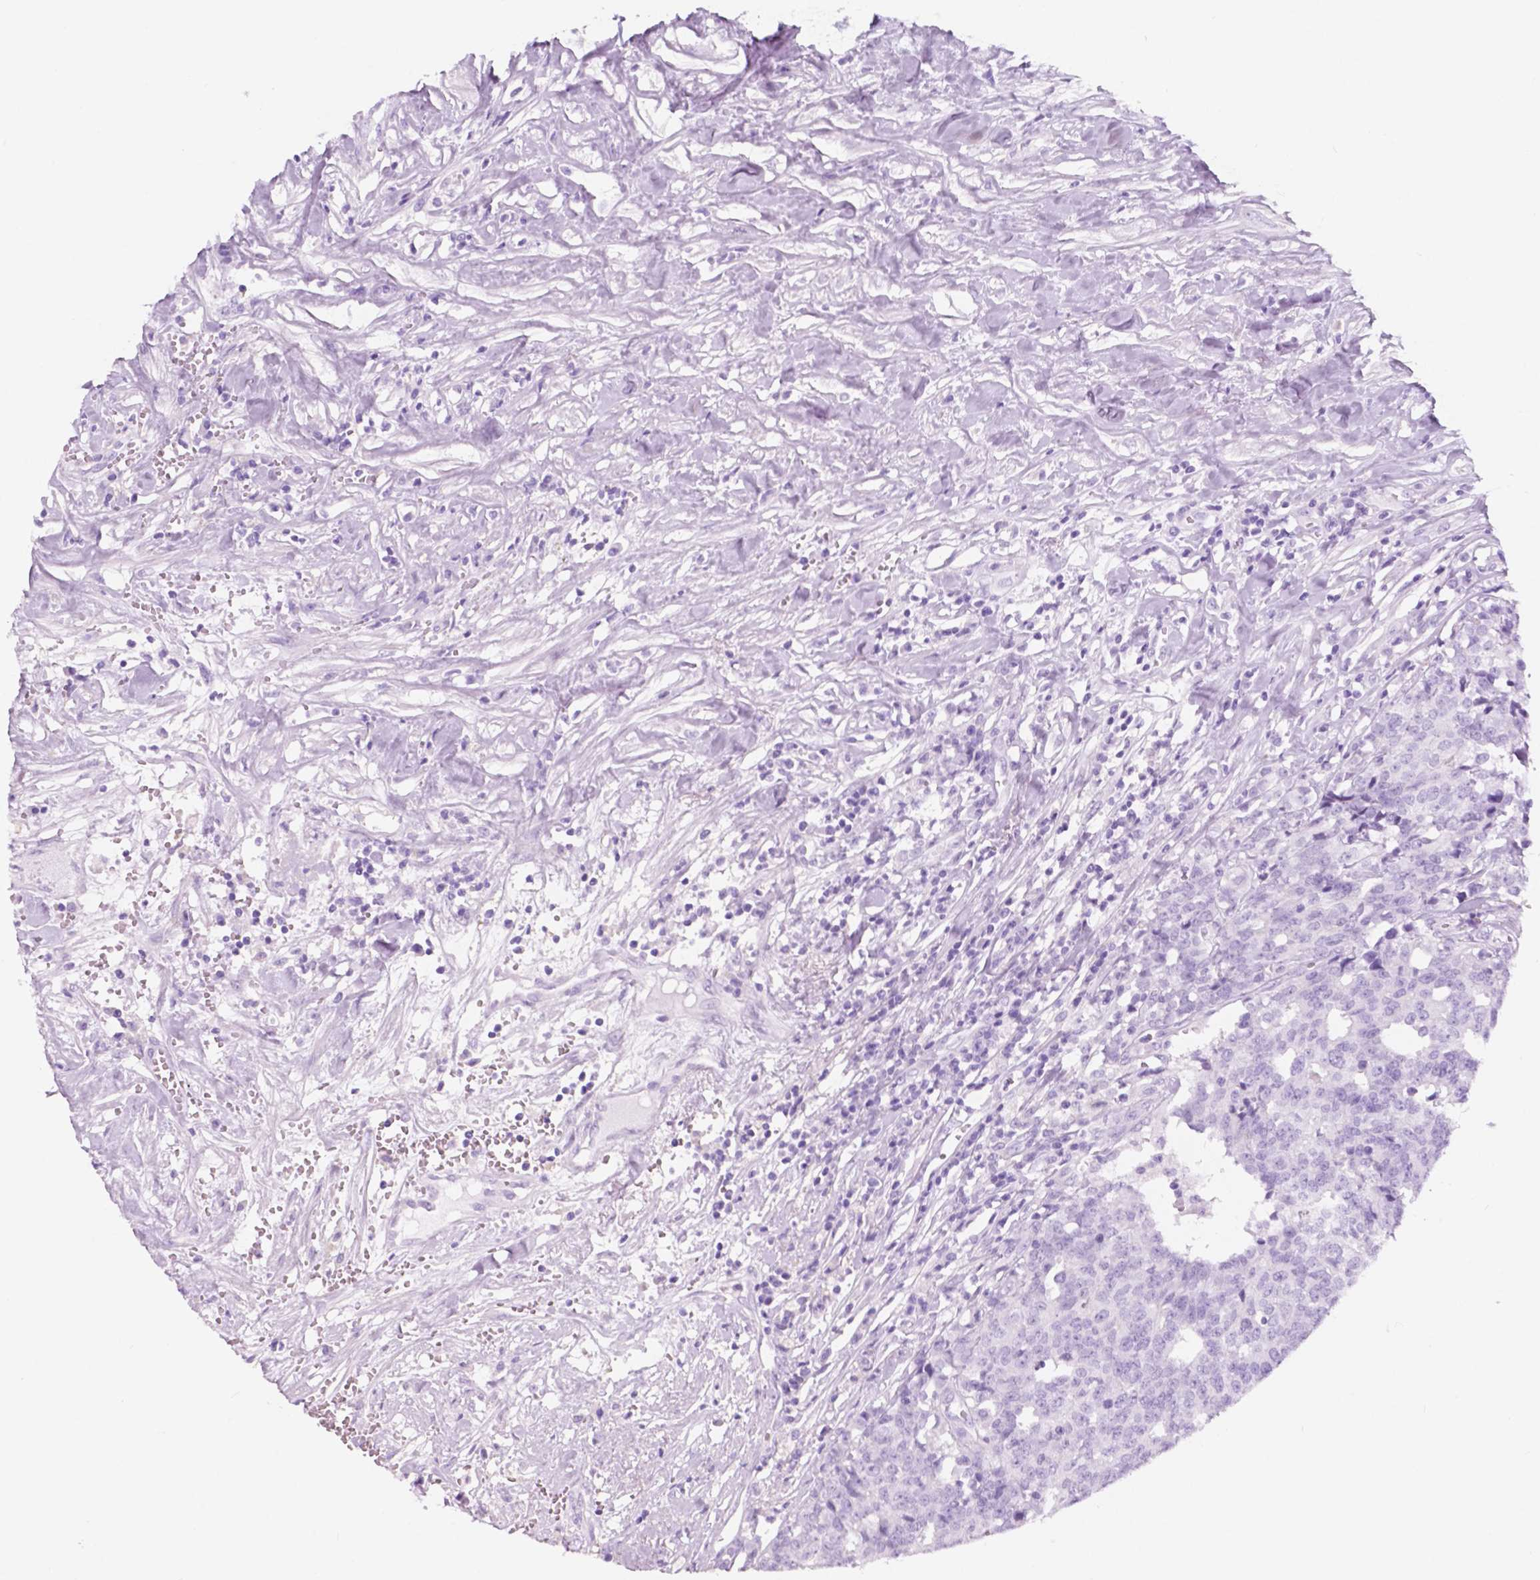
{"staining": {"intensity": "negative", "quantity": "none", "location": "none"}, "tissue": "prostate cancer", "cell_type": "Tumor cells", "image_type": "cancer", "snomed": [{"axis": "morphology", "description": "Adenocarcinoma, High grade"}, {"axis": "topography", "description": "Prostate and seminal vesicle, NOS"}], "caption": "A histopathology image of adenocarcinoma (high-grade) (prostate) stained for a protein demonstrates no brown staining in tumor cells.", "gene": "CUZD1", "patient": {"sex": "male", "age": 60}}